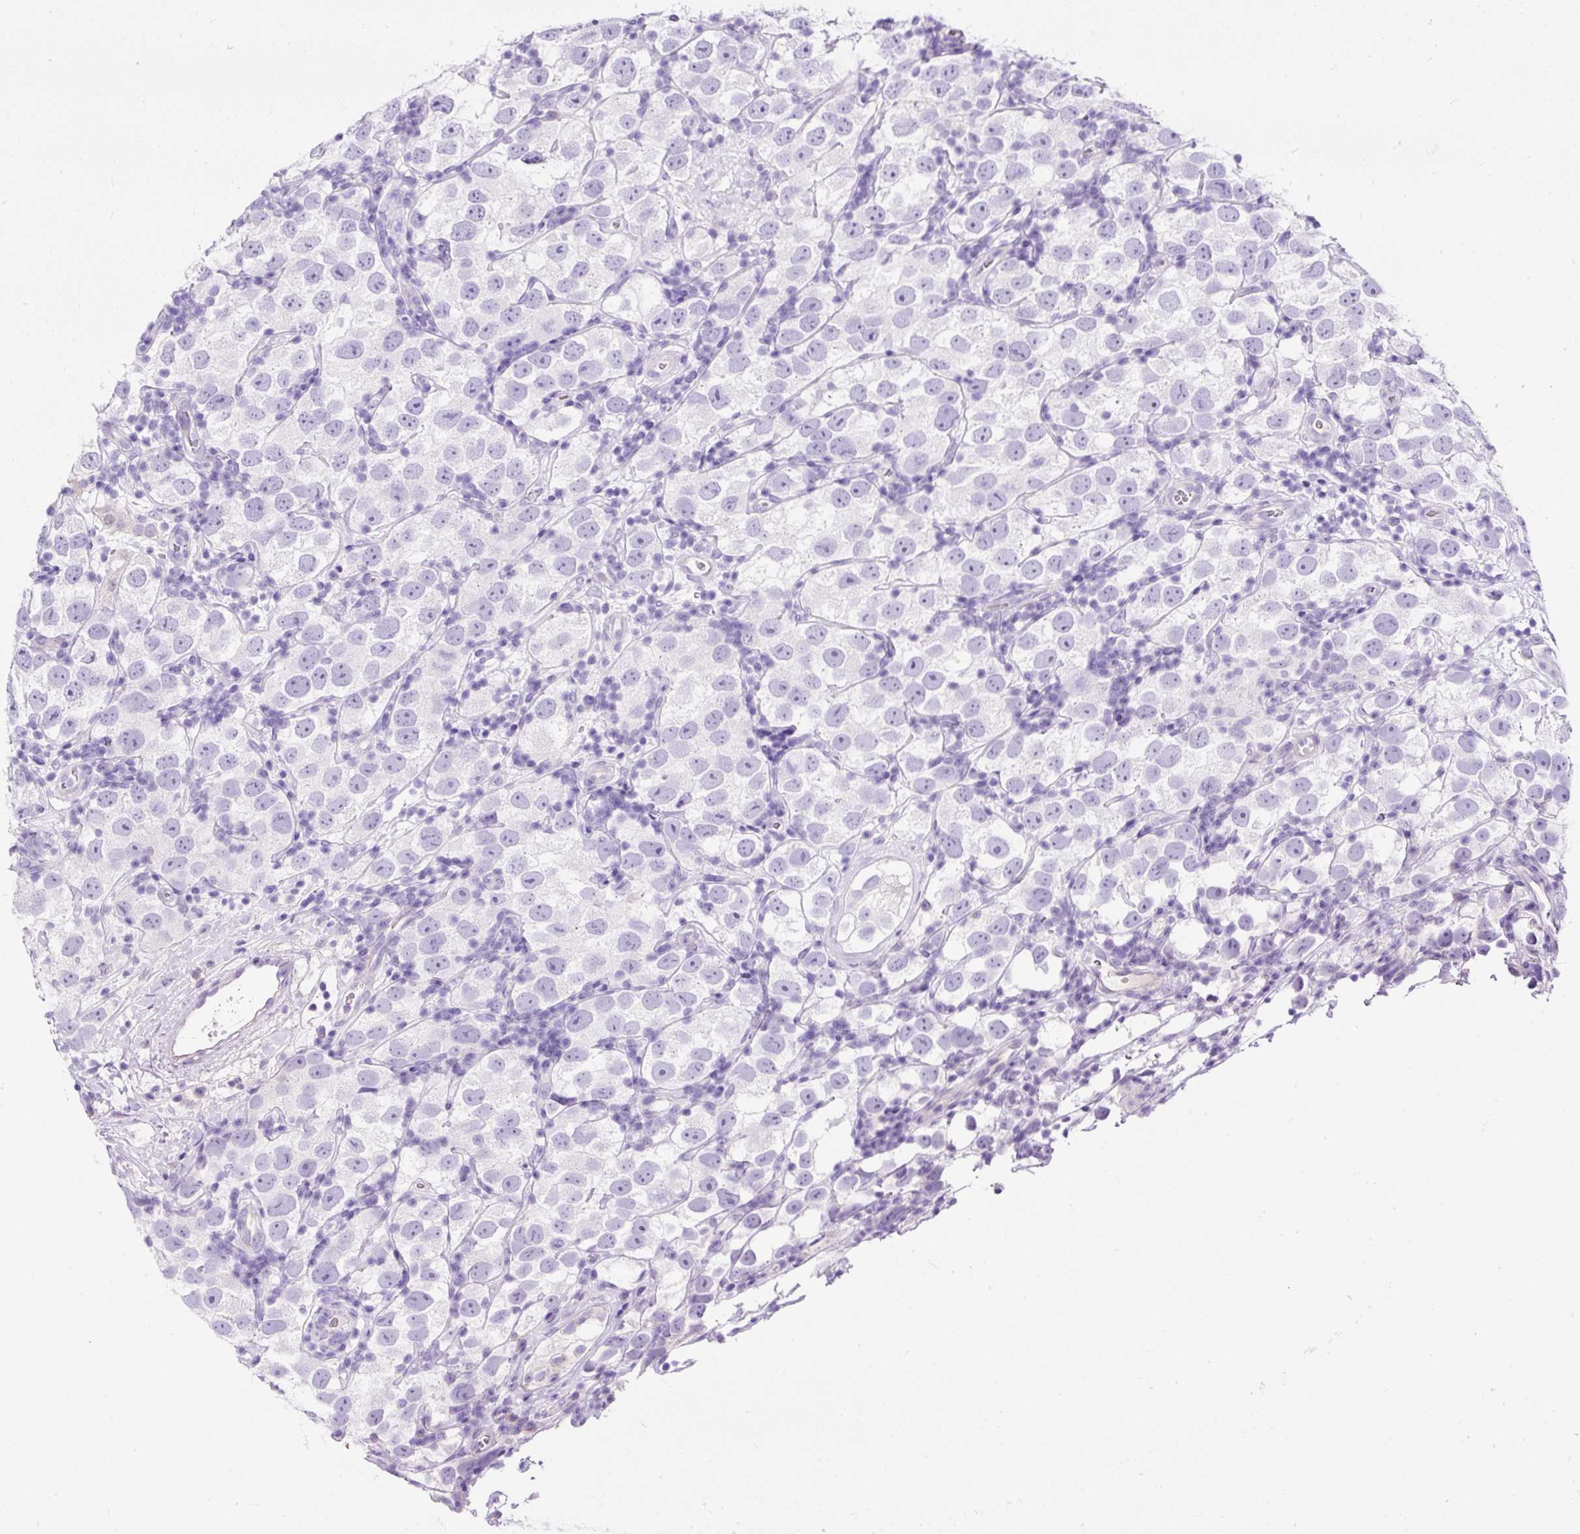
{"staining": {"intensity": "negative", "quantity": "none", "location": "none"}, "tissue": "testis cancer", "cell_type": "Tumor cells", "image_type": "cancer", "snomed": [{"axis": "morphology", "description": "Seminoma, NOS"}, {"axis": "topography", "description": "Testis"}], "caption": "Human testis cancer stained for a protein using immunohistochemistry (IHC) exhibits no positivity in tumor cells.", "gene": "STOX2", "patient": {"sex": "male", "age": 26}}